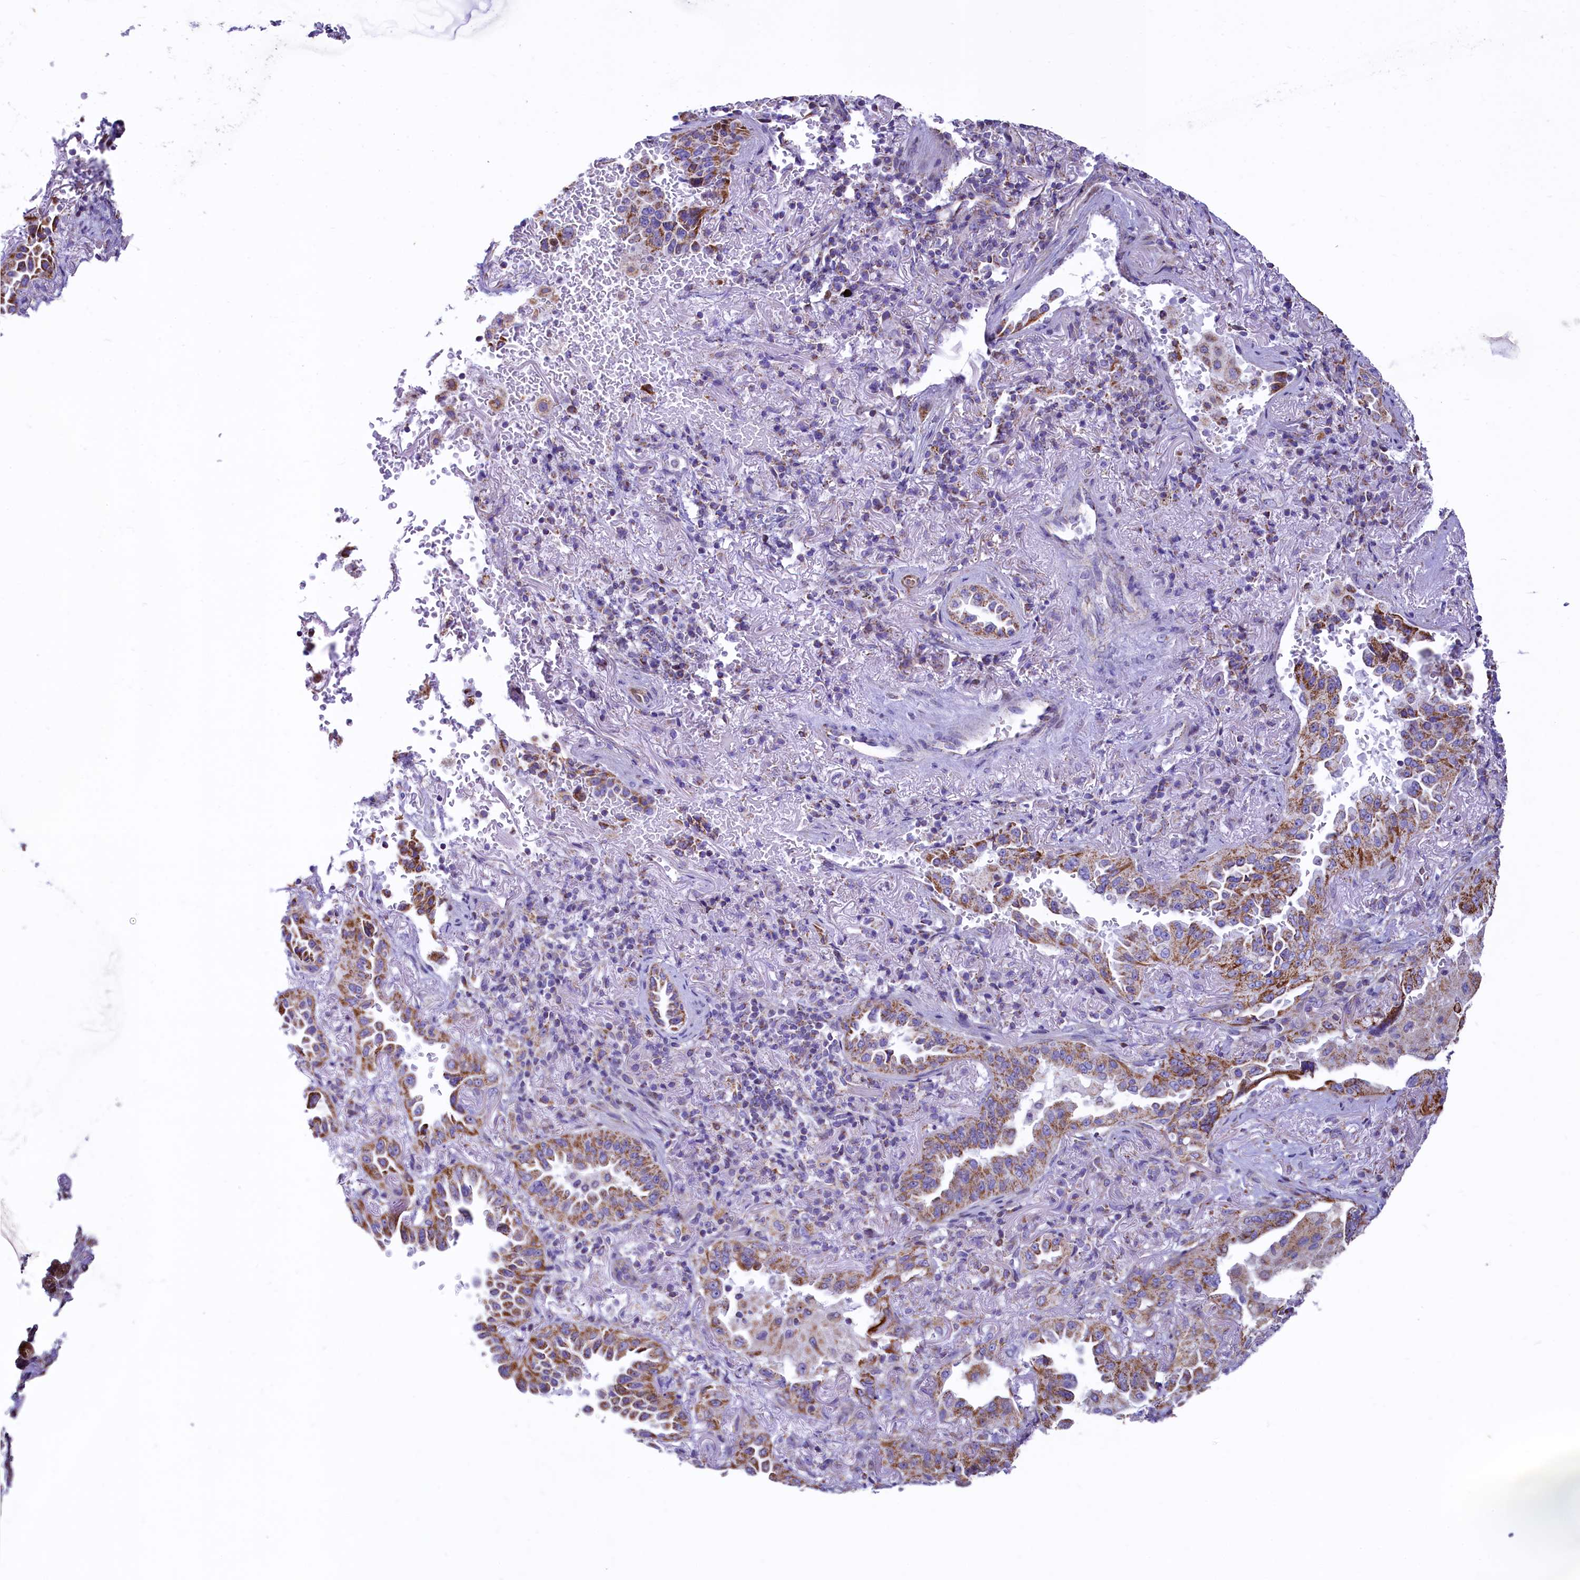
{"staining": {"intensity": "moderate", "quantity": ">75%", "location": "cytoplasmic/membranous"}, "tissue": "lung cancer", "cell_type": "Tumor cells", "image_type": "cancer", "snomed": [{"axis": "morphology", "description": "Adenocarcinoma, NOS"}, {"axis": "topography", "description": "Lung"}], "caption": "IHC (DAB) staining of human lung adenocarcinoma displays moderate cytoplasmic/membranous protein expression in about >75% of tumor cells.", "gene": "VWCE", "patient": {"sex": "female", "age": 69}}